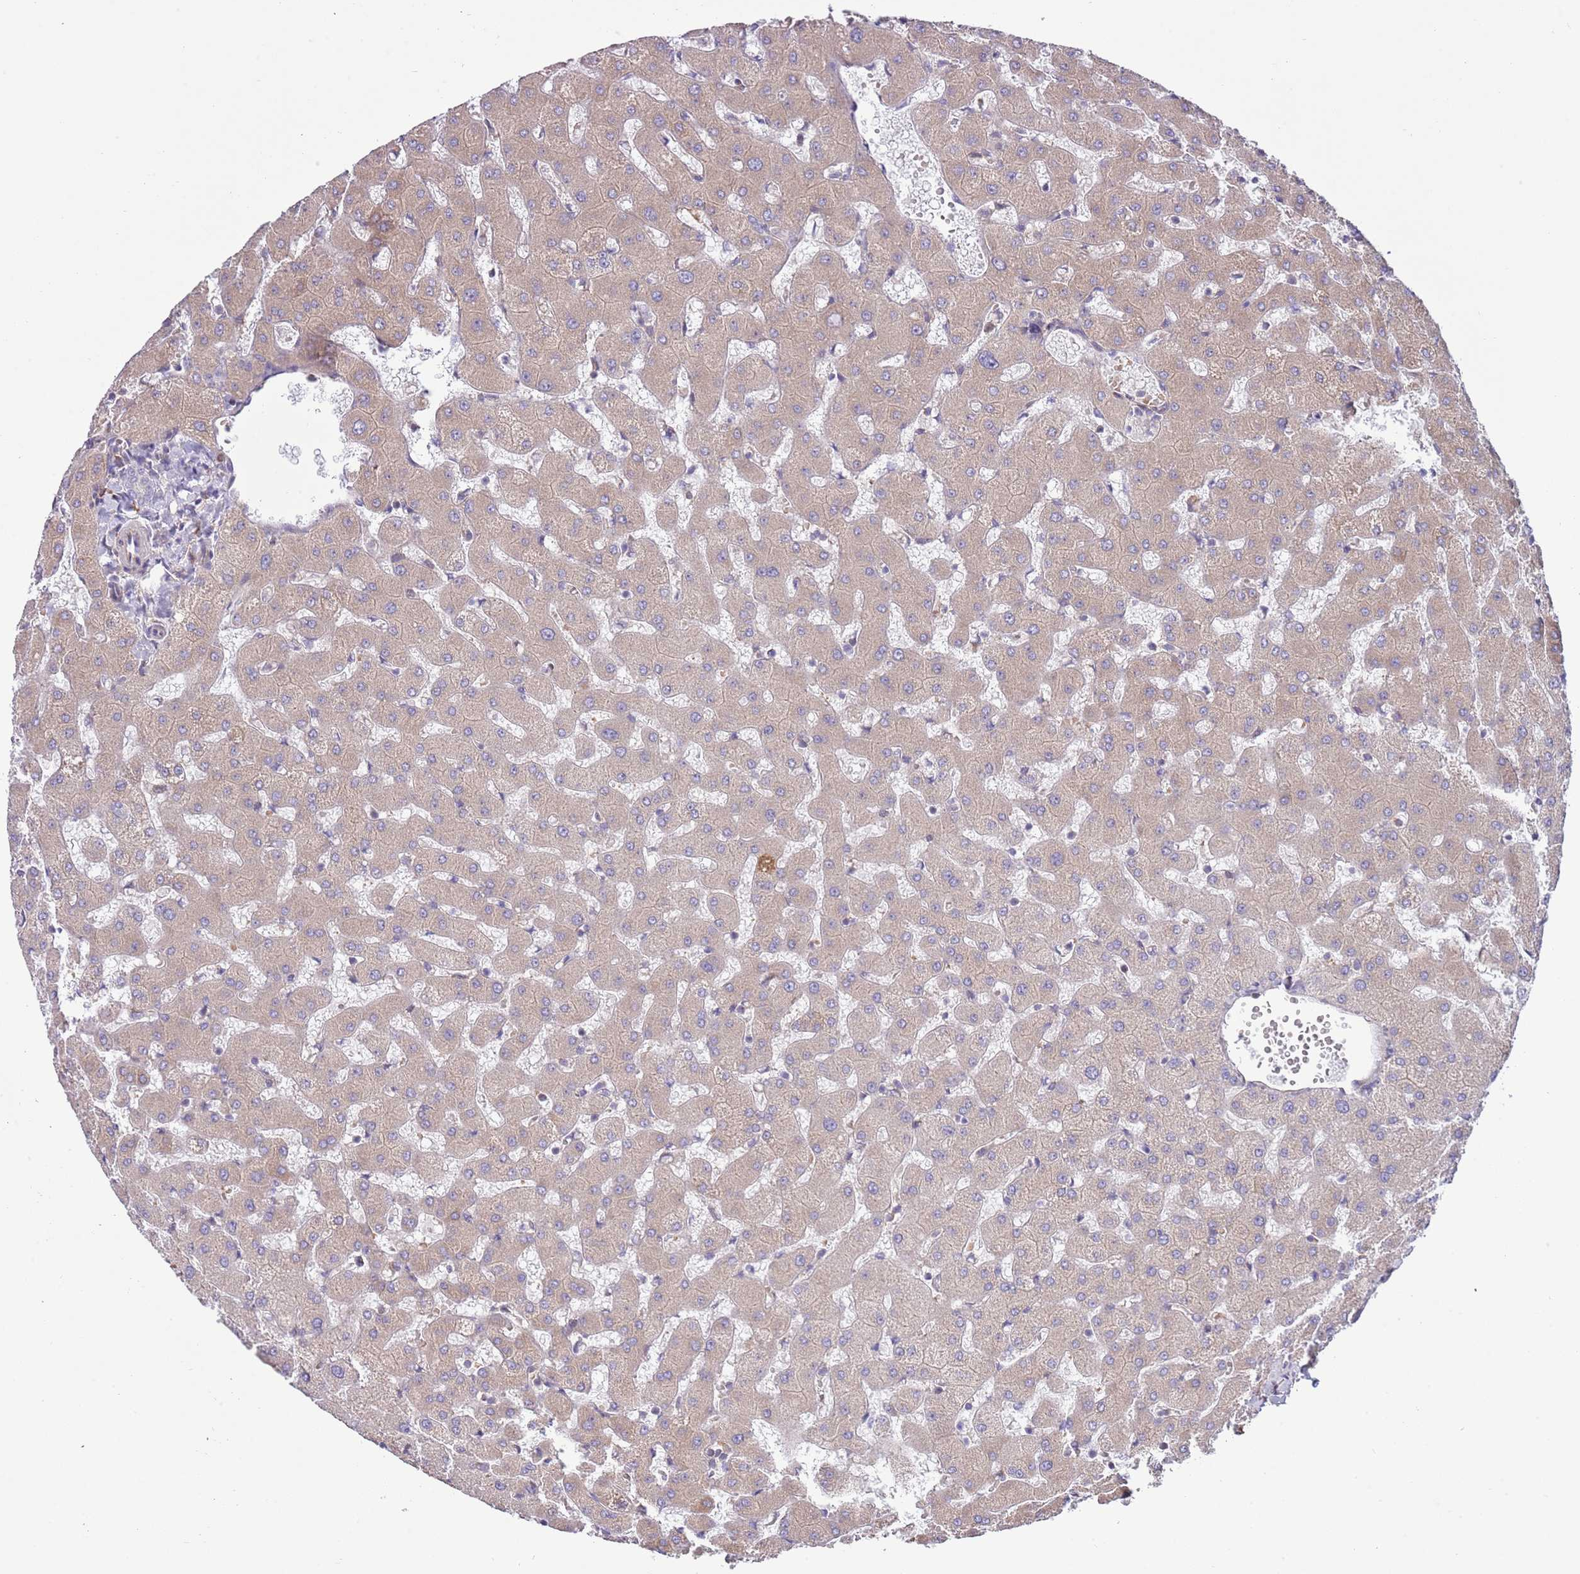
{"staining": {"intensity": "negative", "quantity": "none", "location": "none"}, "tissue": "liver", "cell_type": "Cholangiocytes", "image_type": "normal", "snomed": [{"axis": "morphology", "description": "Normal tissue, NOS"}, {"axis": "topography", "description": "Liver"}], "caption": "Liver was stained to show a protein in brown. There is no significant expression in cholangiocytes. (Stains: DAB (3,3'-diaminobenzidine) IHC with hematoxylin counter stain, Microscopy: brightfield microscopy at high magnification).", "gene": "DAND5", "patient": {"sex": "female", "age": 63}}